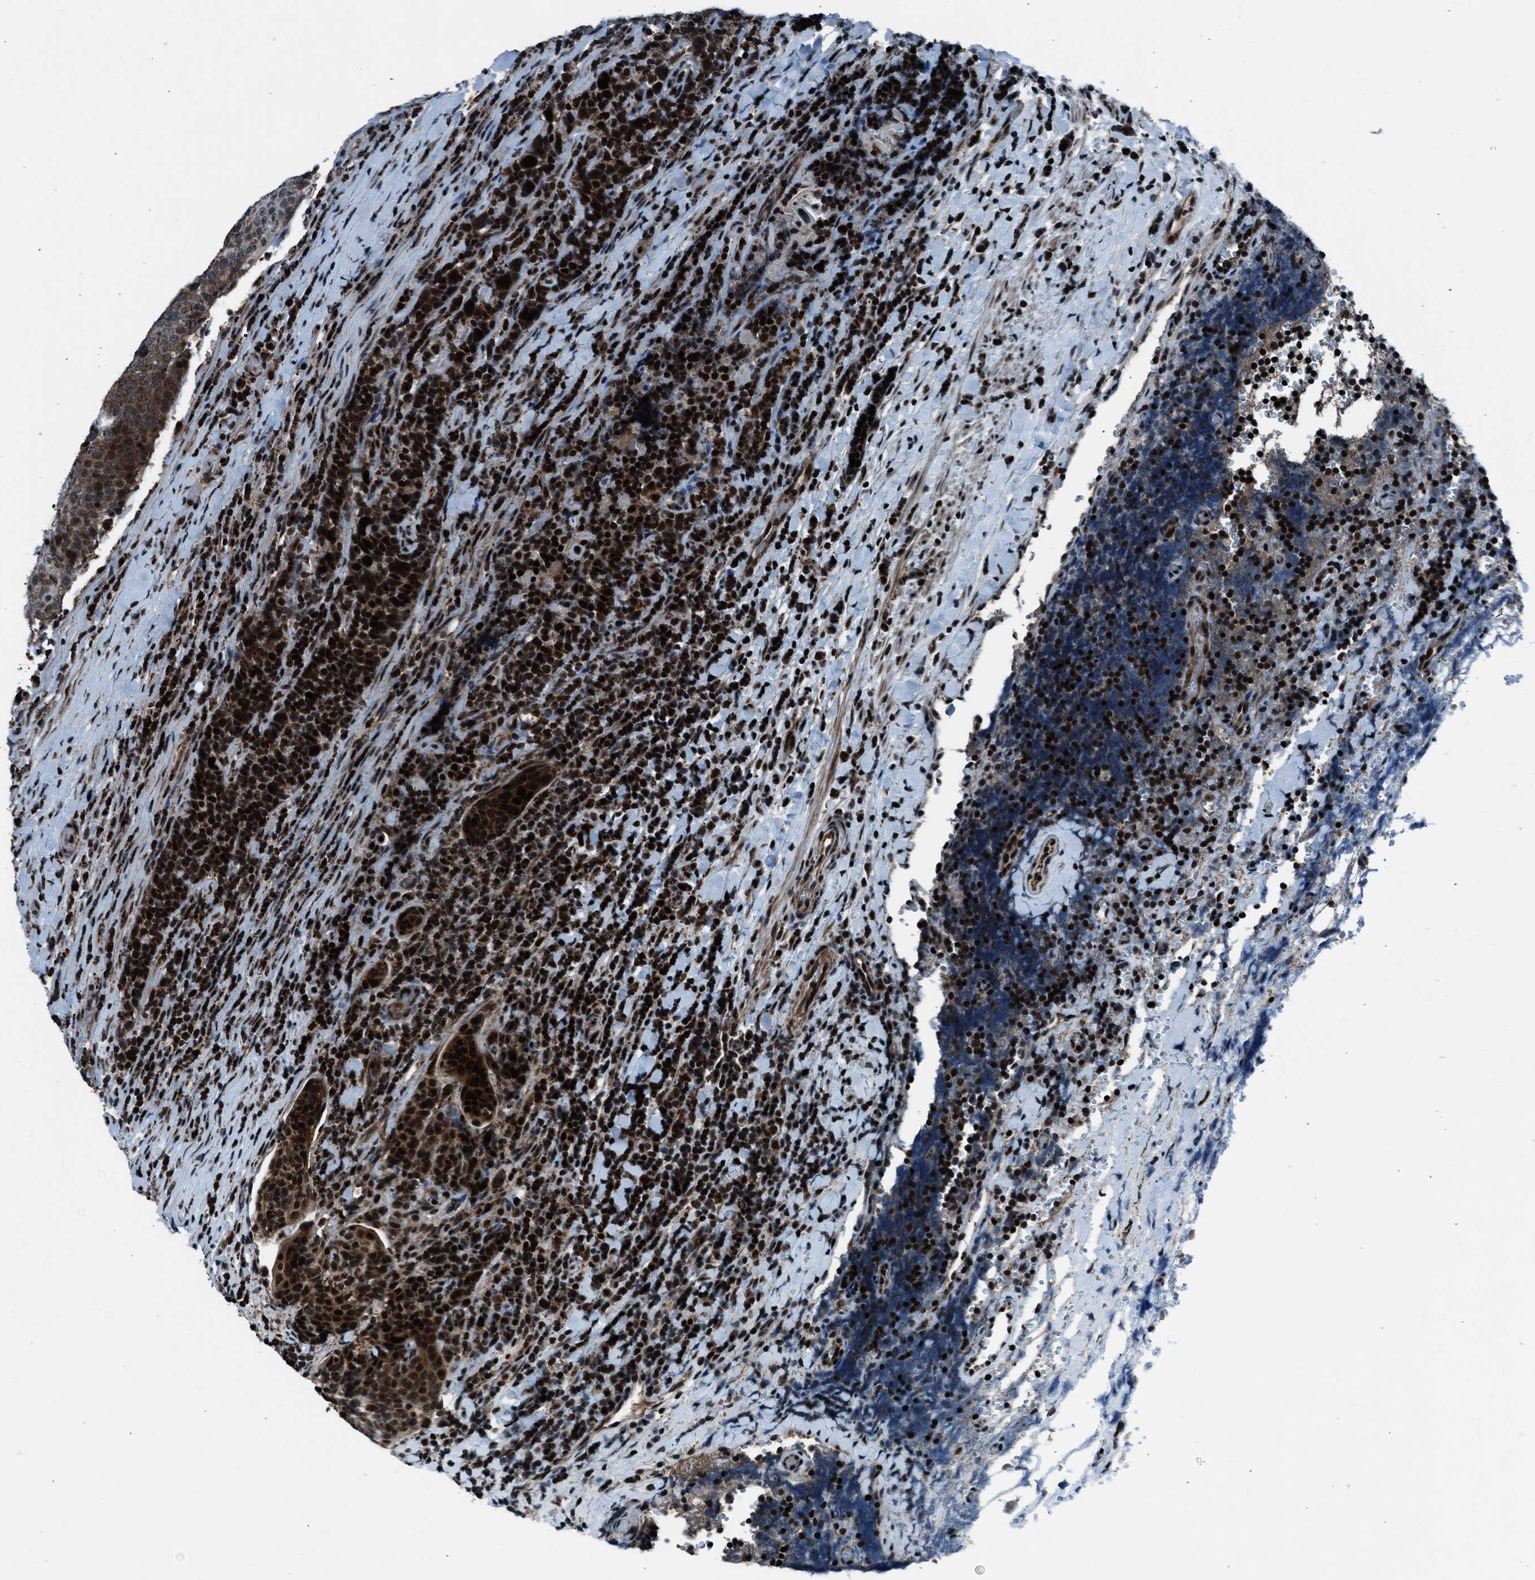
{"staining": {"intensity": "strong", "quantity": ">75%", "location": "cytoplasmic/membranous,nuclear"}, "tissue": "head and neck cancer", "cell_type": "Tumor cells", "image_type": "cancer", "snomed": [{"axis": "morphology", "description": "Squamous cell carcinoma, NOS"}, {"axis": "morphology", "description": "Squamous cell carcinoma, metastatic, NOS"}, {"axis": "topography", "description": "Lymph node"}, {"axis": "topography", "description": "Head-Neck"}], "caption": "Immunohistochemistry (IHC) image of neoplastic tissue: human head and neck cancer (squamous cell carcinoma) stained using immunohistochemistry exhibits high levels of strong protein expression localized specifically in the cytoplasmic/membranous and nuclear of tumor cells, appearing as a cytoplasmic/membranous and nuclear brown color.", "gene": "MORC3", "patient": {"sex": "male", "age": 62}}